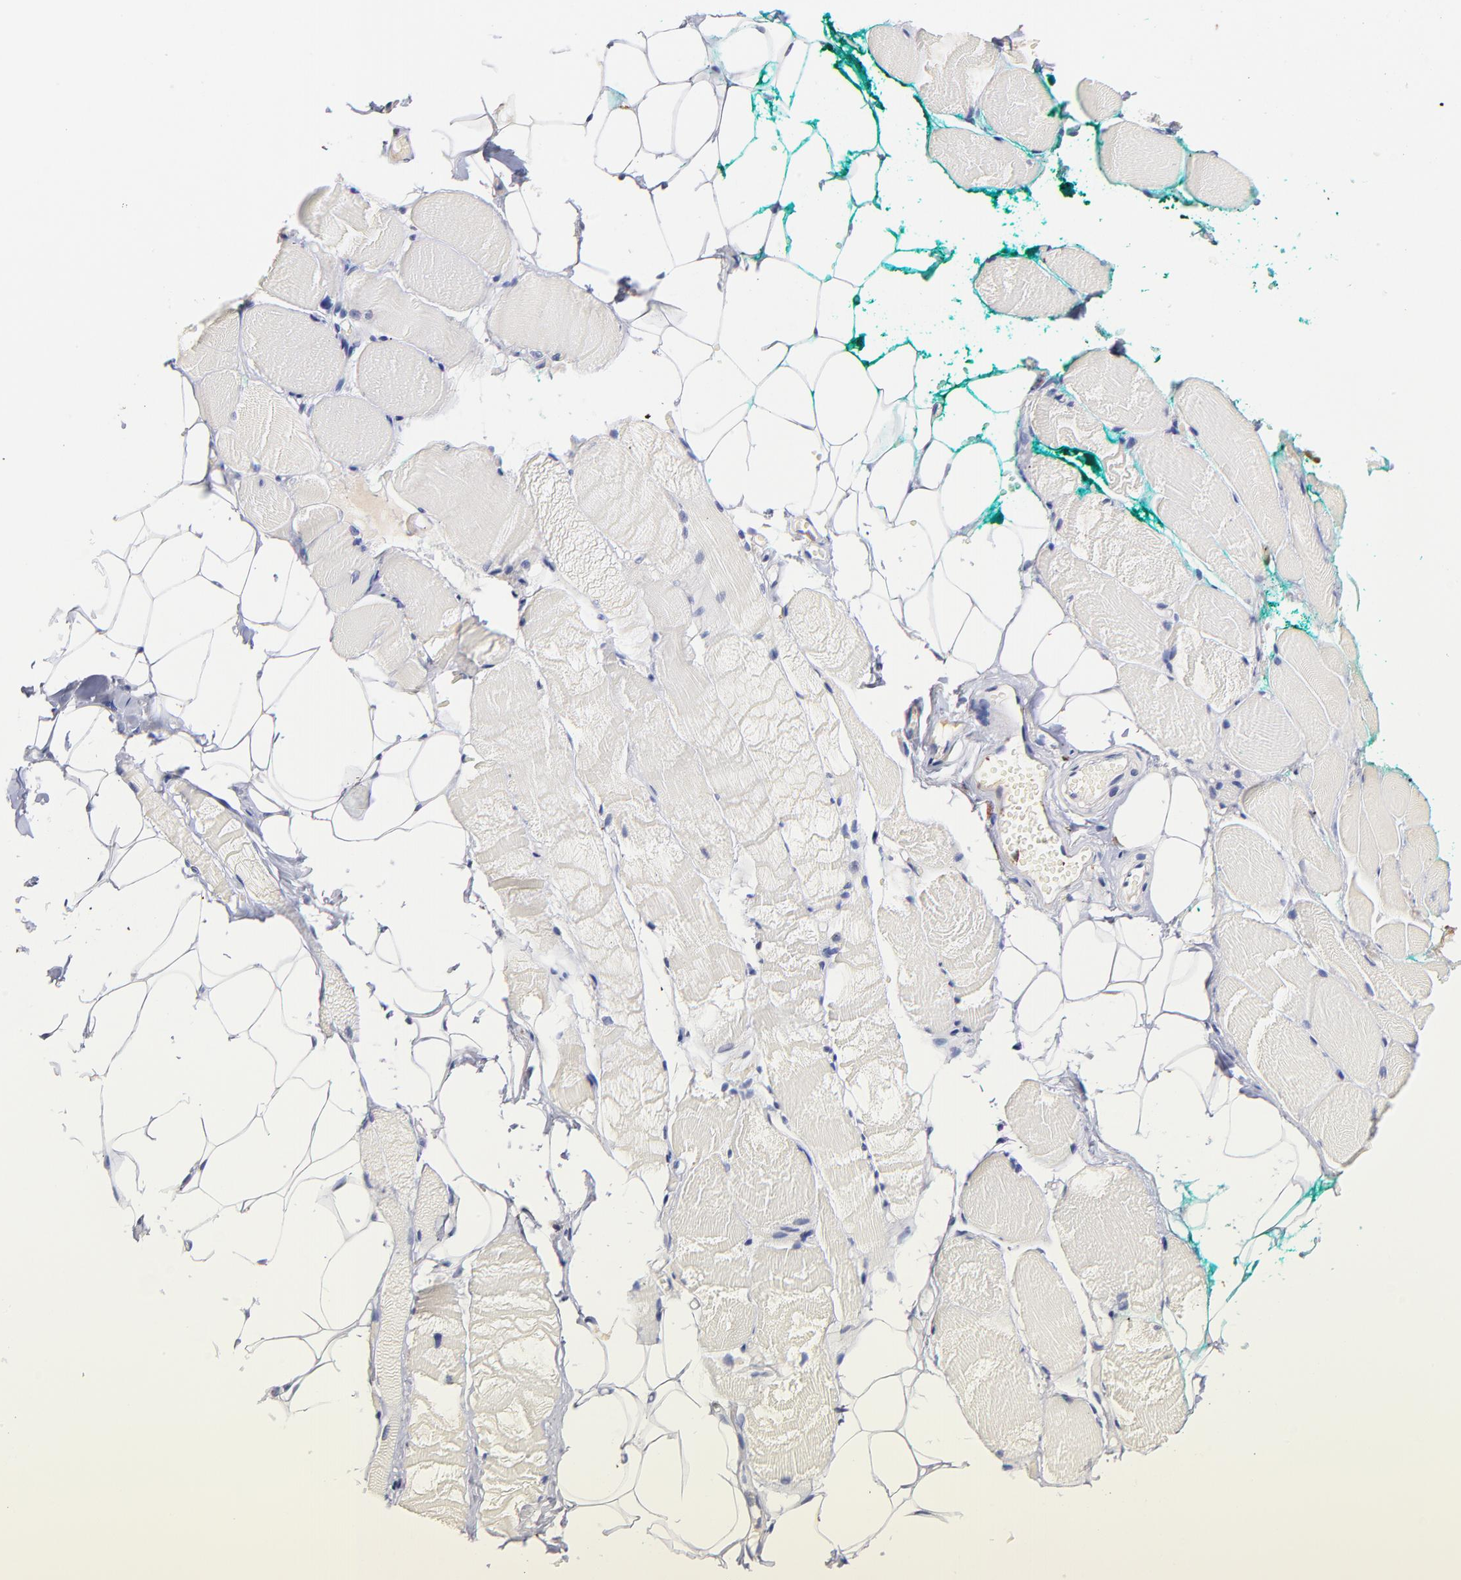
{"staining": {"intensity": "negative", "quantity": "none", "location": "none"}, "tissue": "skeletal muscle", "cell_type": "Myocytes", "image_type": "normal", "snomed": [{"axis": "morphology", "description": "Normal tissue, NOS"}, {"axis": "topography", "description": "Skeletal muscle"}, {"axis": "topography", "description": "Peripheral nerve tissue"}], "caption": "This histopathology image is of normal skeletal muscle stained with IHC to label a protein in brown with the nuclei are counter-stained blue. There is no staining in myocytes. (Stains: DAB (3,3'-diaminobenzidine) immunohistochemistry (IHC) with hematoxylin counter stain, Microscopy: brightfield microscopy at high magnification).", "gene": "KREMEN2", "patient": {"sex": "female", "age": 84}}